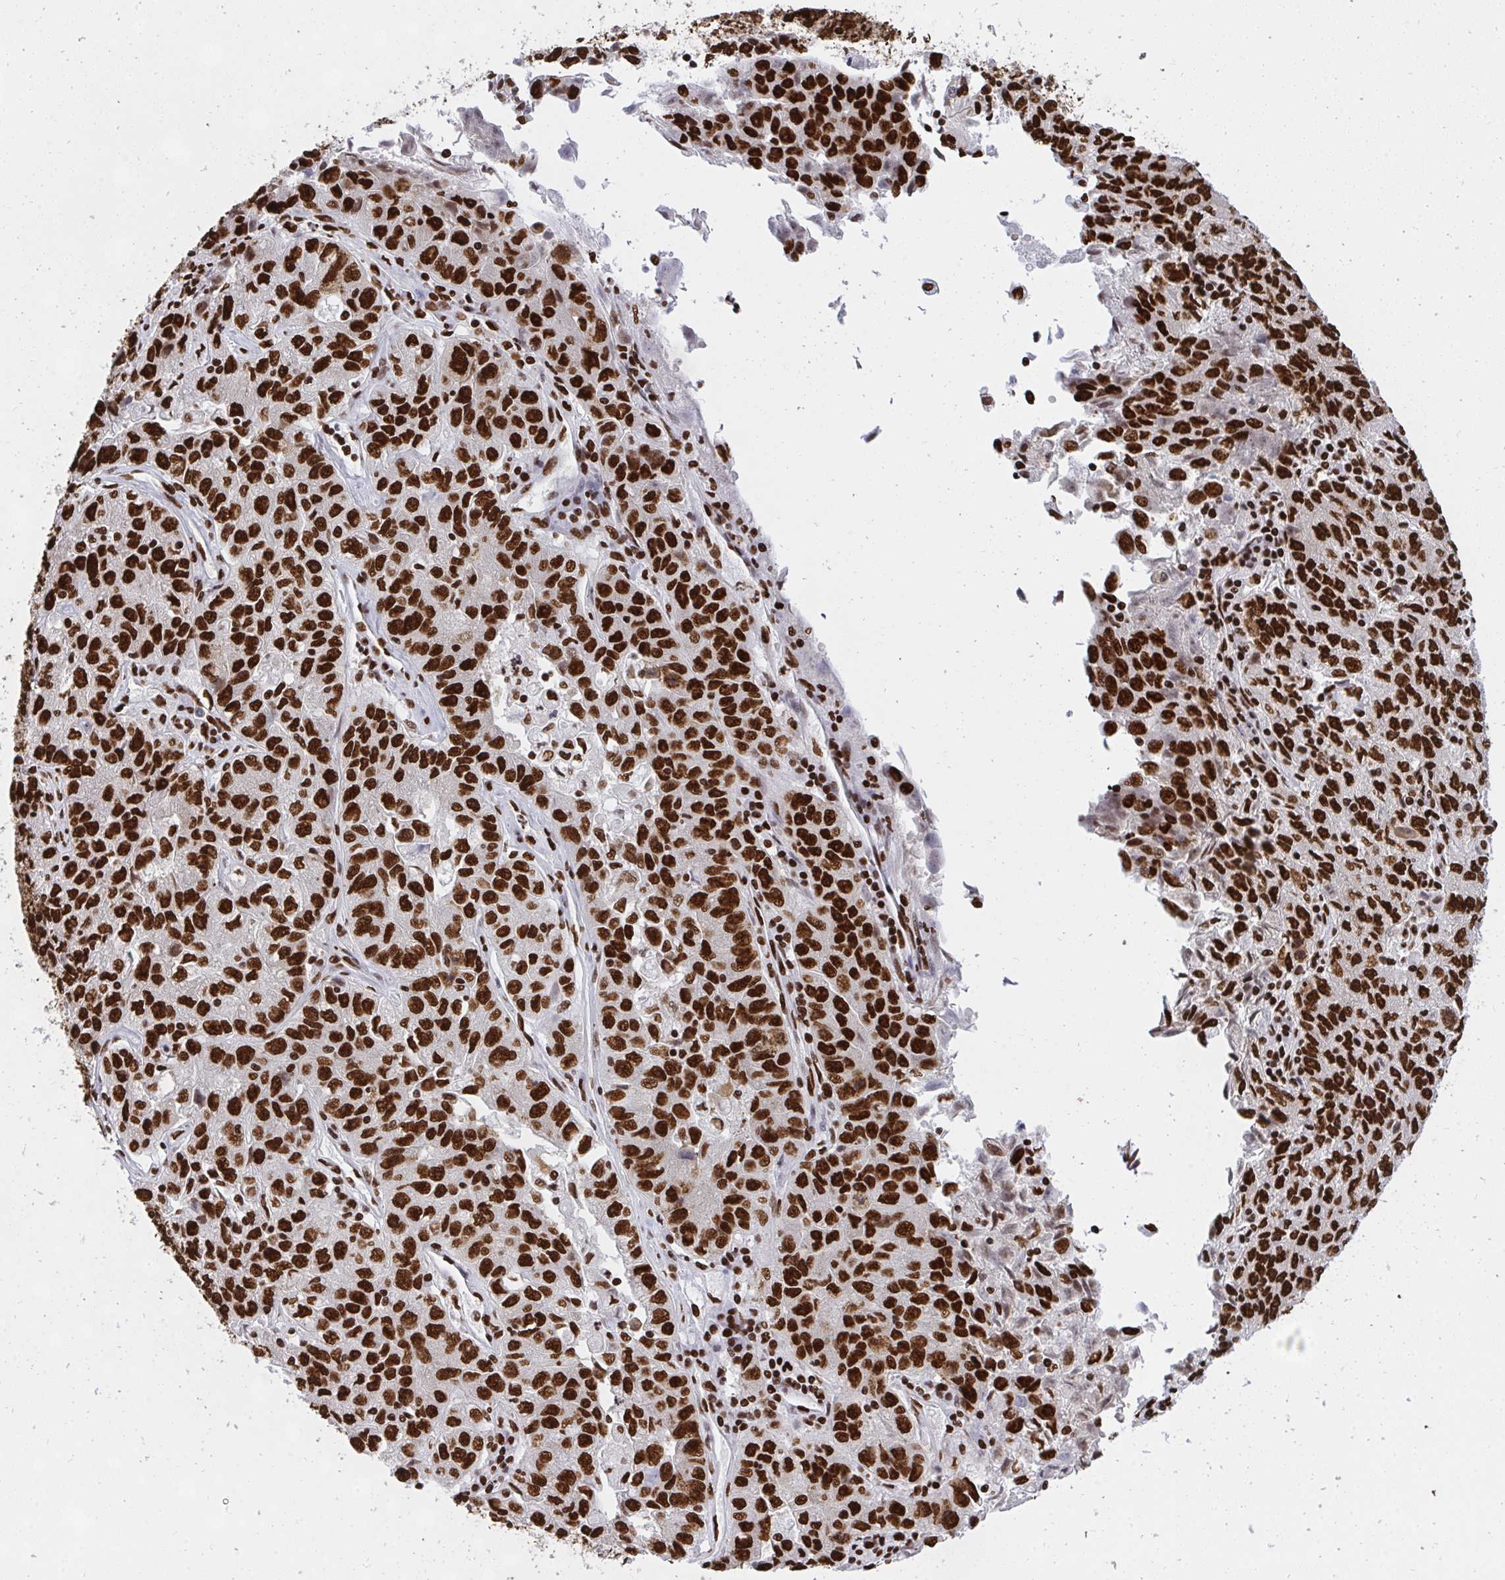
{"staining": {"intensity": "strong", "quantity": ">75%", "location": "nuclear"}, "tissue": "lung cancer", "cell_type": "Tumor cells", "image_type": "cancer", "snomed": [{"axis": "morphology", "description": "Normal morphology"}, {"axis": "morphology", "description": "Adenocarcinoma, NOS"}, {"axis": "topography", "description": "Lymph node"}, {"axis": "topography", "description": "Lung"}], "caption": "Lung cancer tissue reveals strong nuclear expression in approximately >75% of tumor cells", "gene": "HNRNPL", "patient": {"sex": "female", "age": 57}}